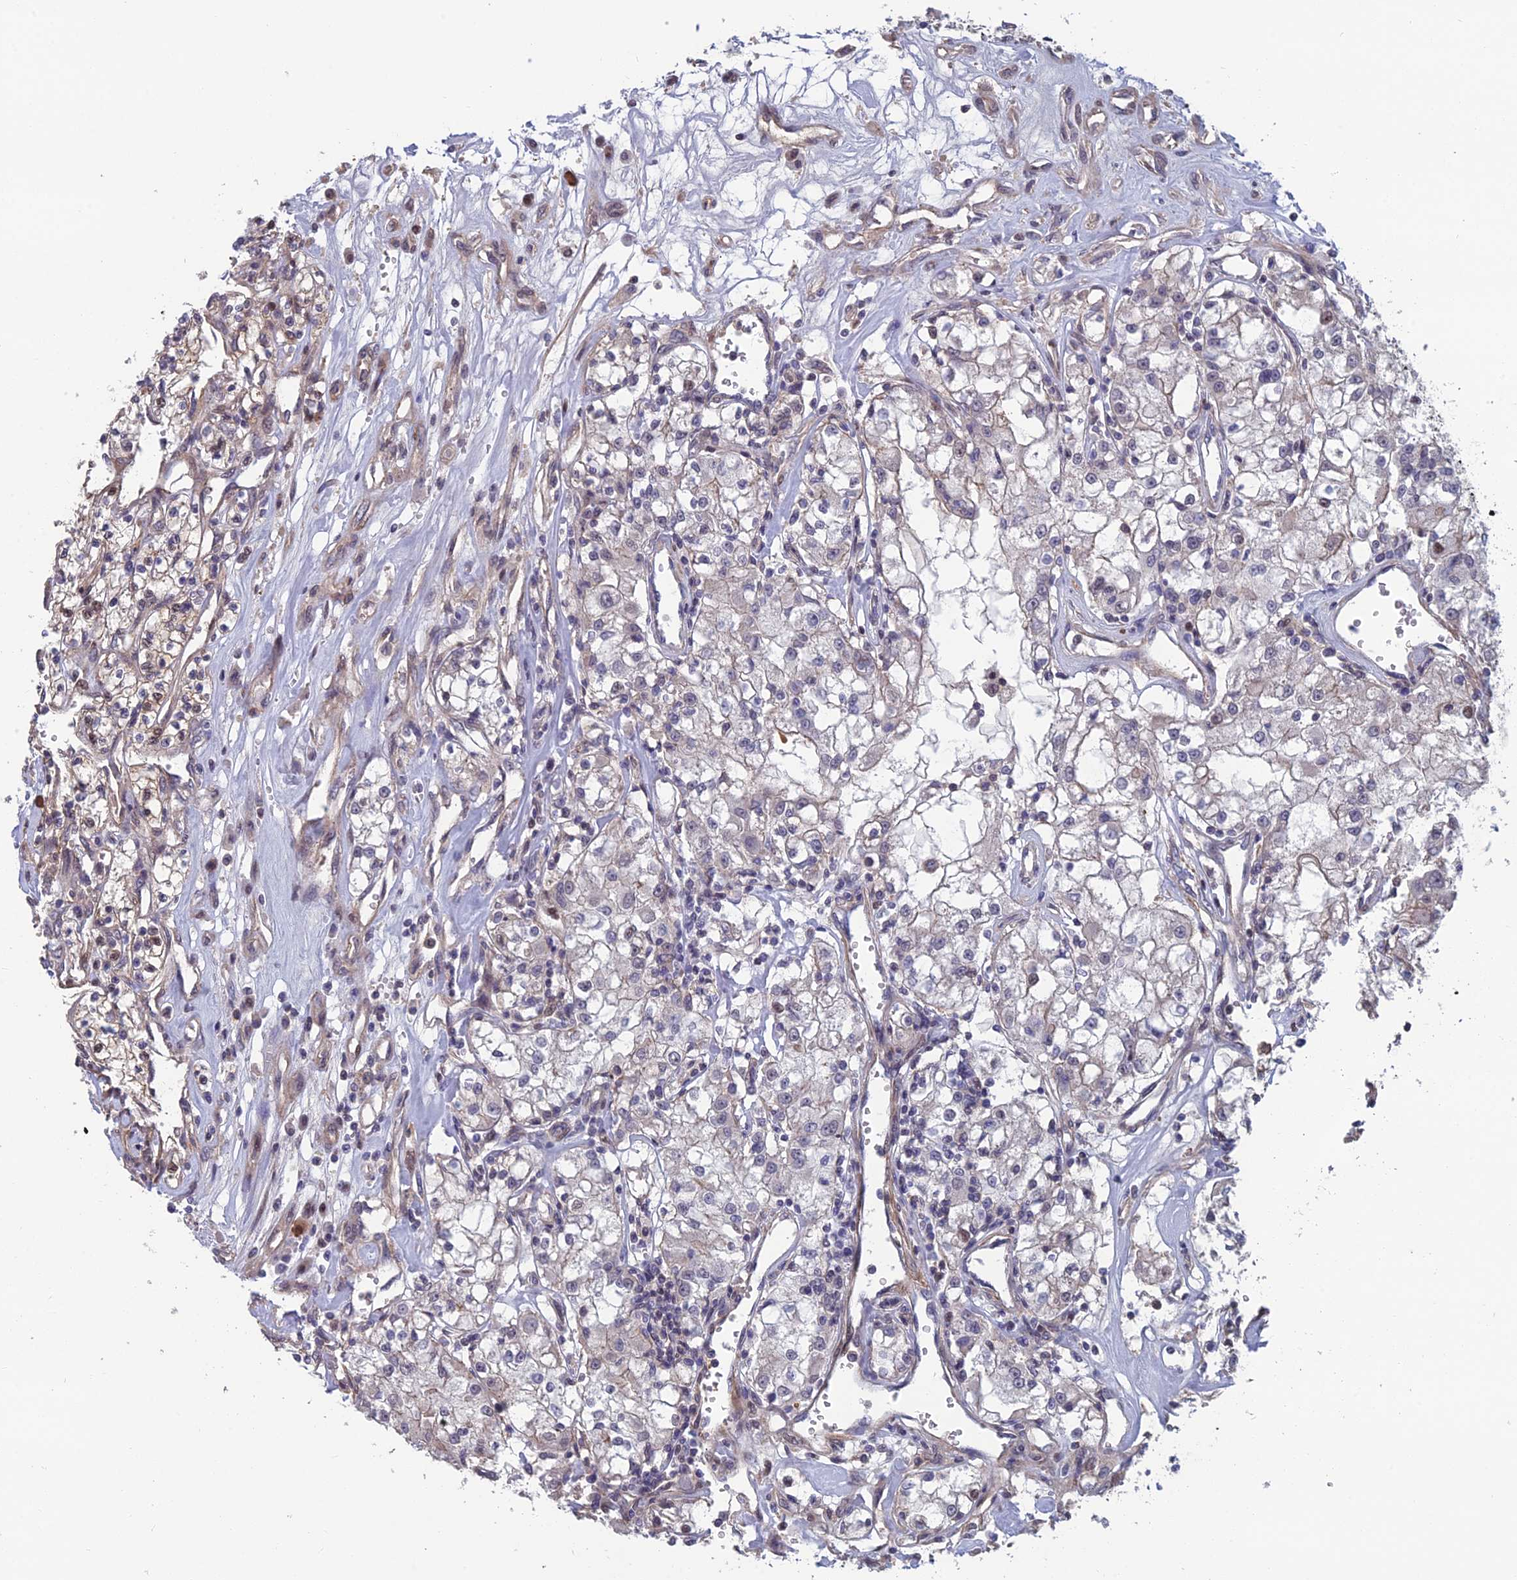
{"staining": {"intensity": "negative", "quantity": "none", "location": "none"}, "tissue": "renal cancer", "cell_type": "Tumor cells", "image_type": "cancer", "snomed": [{"axis": "morphology", "description": "Adenocarcinoma, NOS"}, {"axis": "topography", "description": "Kidney"}], "caption": "DAB (3,3'-diaminobenzidine) immunohistochemical staining of renal cancer (adenocarcinoma) exhibits no significant positivity in tumor cells.", "gene": "CCDC183", "patient": {"sex": "female", "age": 59}}